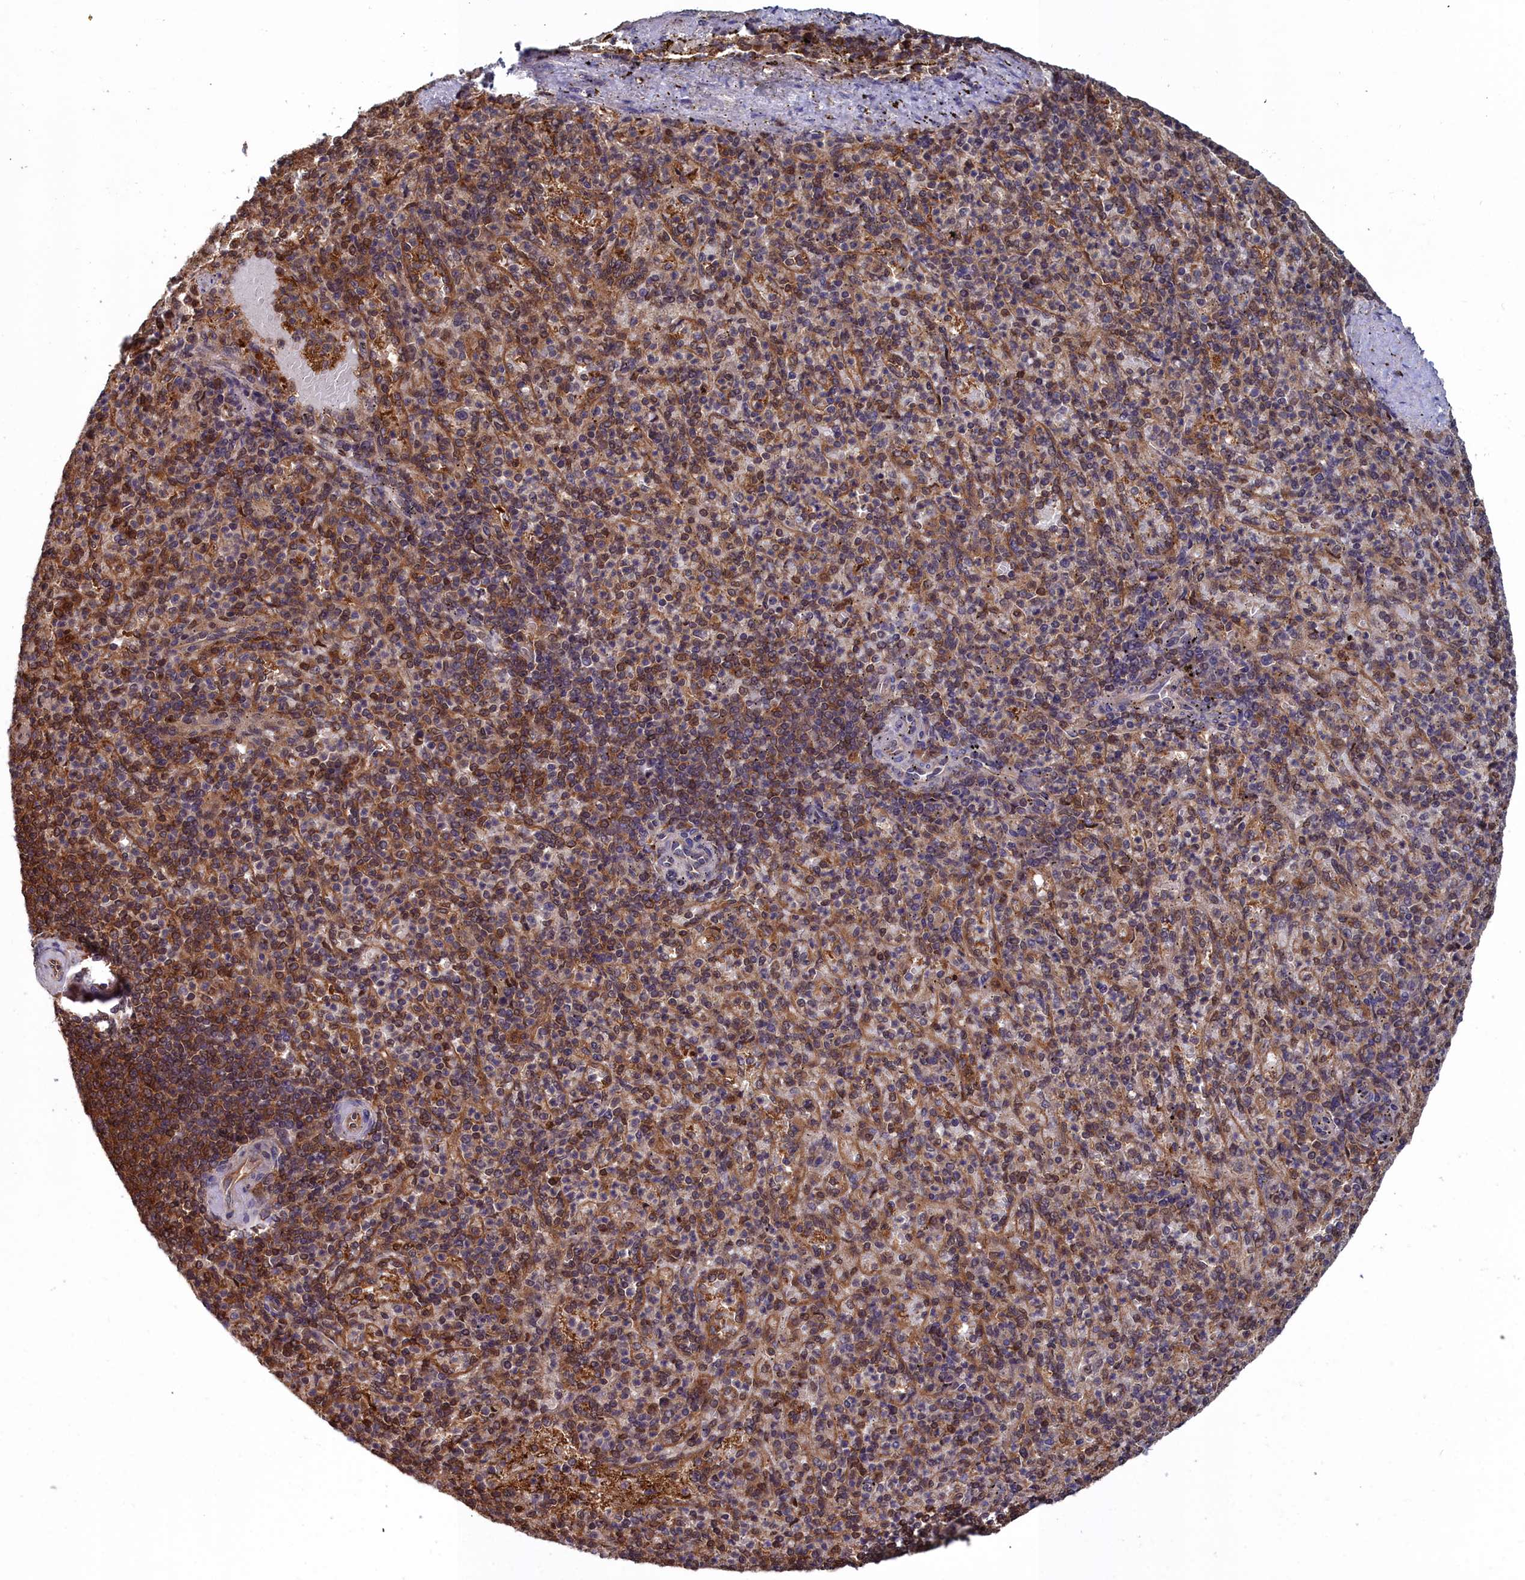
{"staining": {"intensity": "moderate", "quantity": "25%-75%", "location": "cytoplasmic/membranous"}, "tissue": "spleen", "cell_type": "Cells in red pulp", "image_type": "normal", "snomed": [{"axis": "morphology", "description": "Normal tissue, NOS"}, {"axis": "topography", "description": "Spleen"}], "caption": "Cells in red pulp display medium levels of moderate cytoplasmic/membranous expression in about 25%-75% of cells in benign spleen.", "gene": "GFRA2", "patient": {"sex": "female", "age": 74}}